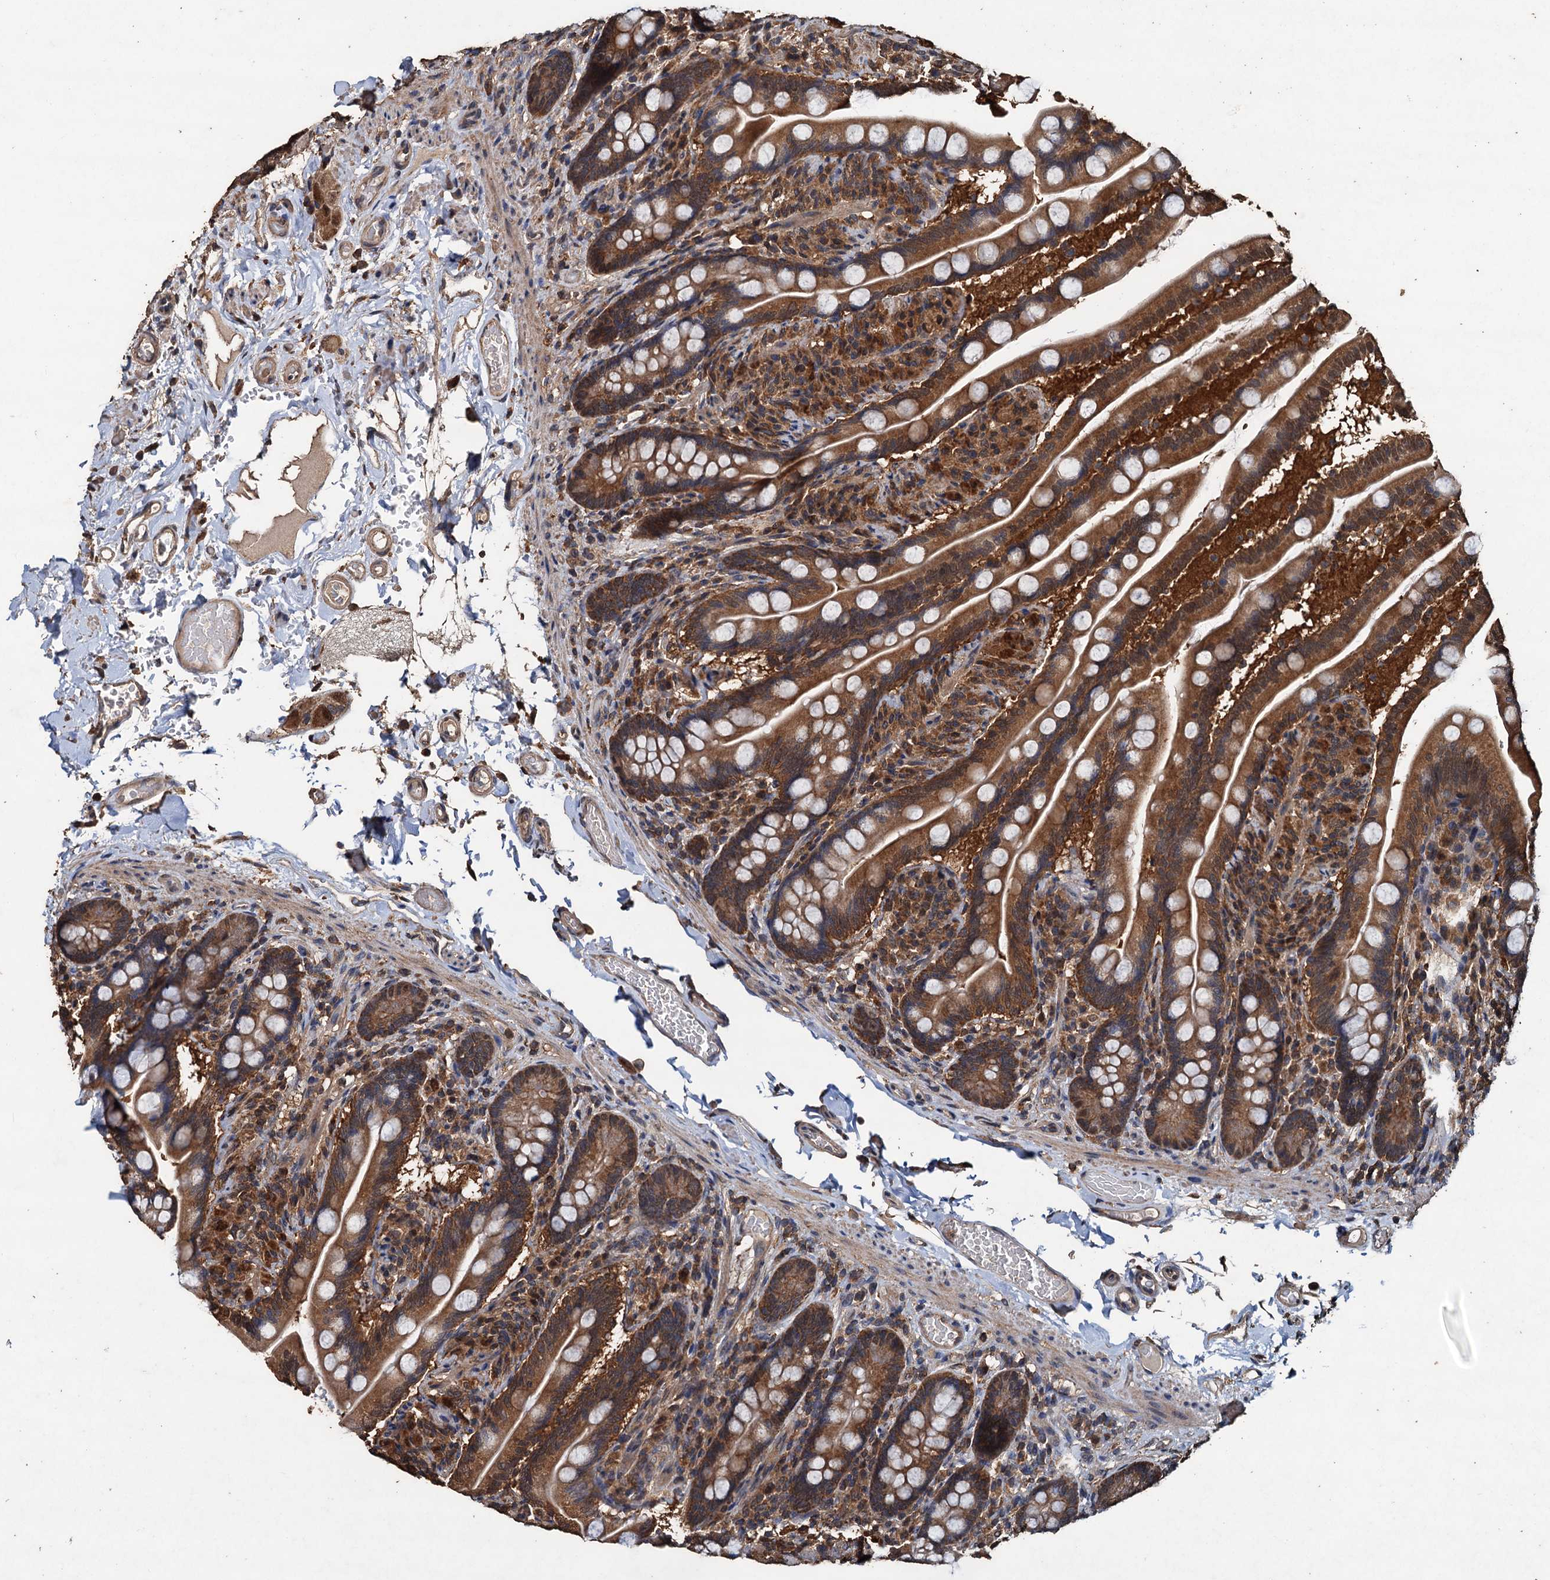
{"staining": {"intensity": "strong", "quantity": ">75%", "location": "cytoplasmic/membranous,nuclear"}, "tissue": "small intestine", "cell_type": "Glandular cells", "image_type": "normal", "snomed": [{"axis": "morphology", "description": "Normal tissue, NOS"}, {"axis": "topography", "description": "Small intestine"}], "caption": "Immunohistochemistry (IHC) micrograph of benign human small intestine stained for a protein (brown), which exhibits high levels of strong cytoplasmic/membranous,nuclear staining in about >75% of glandular cells.", "gene": "PSMD9", "patient": {"sex": "female", "age": 64}}